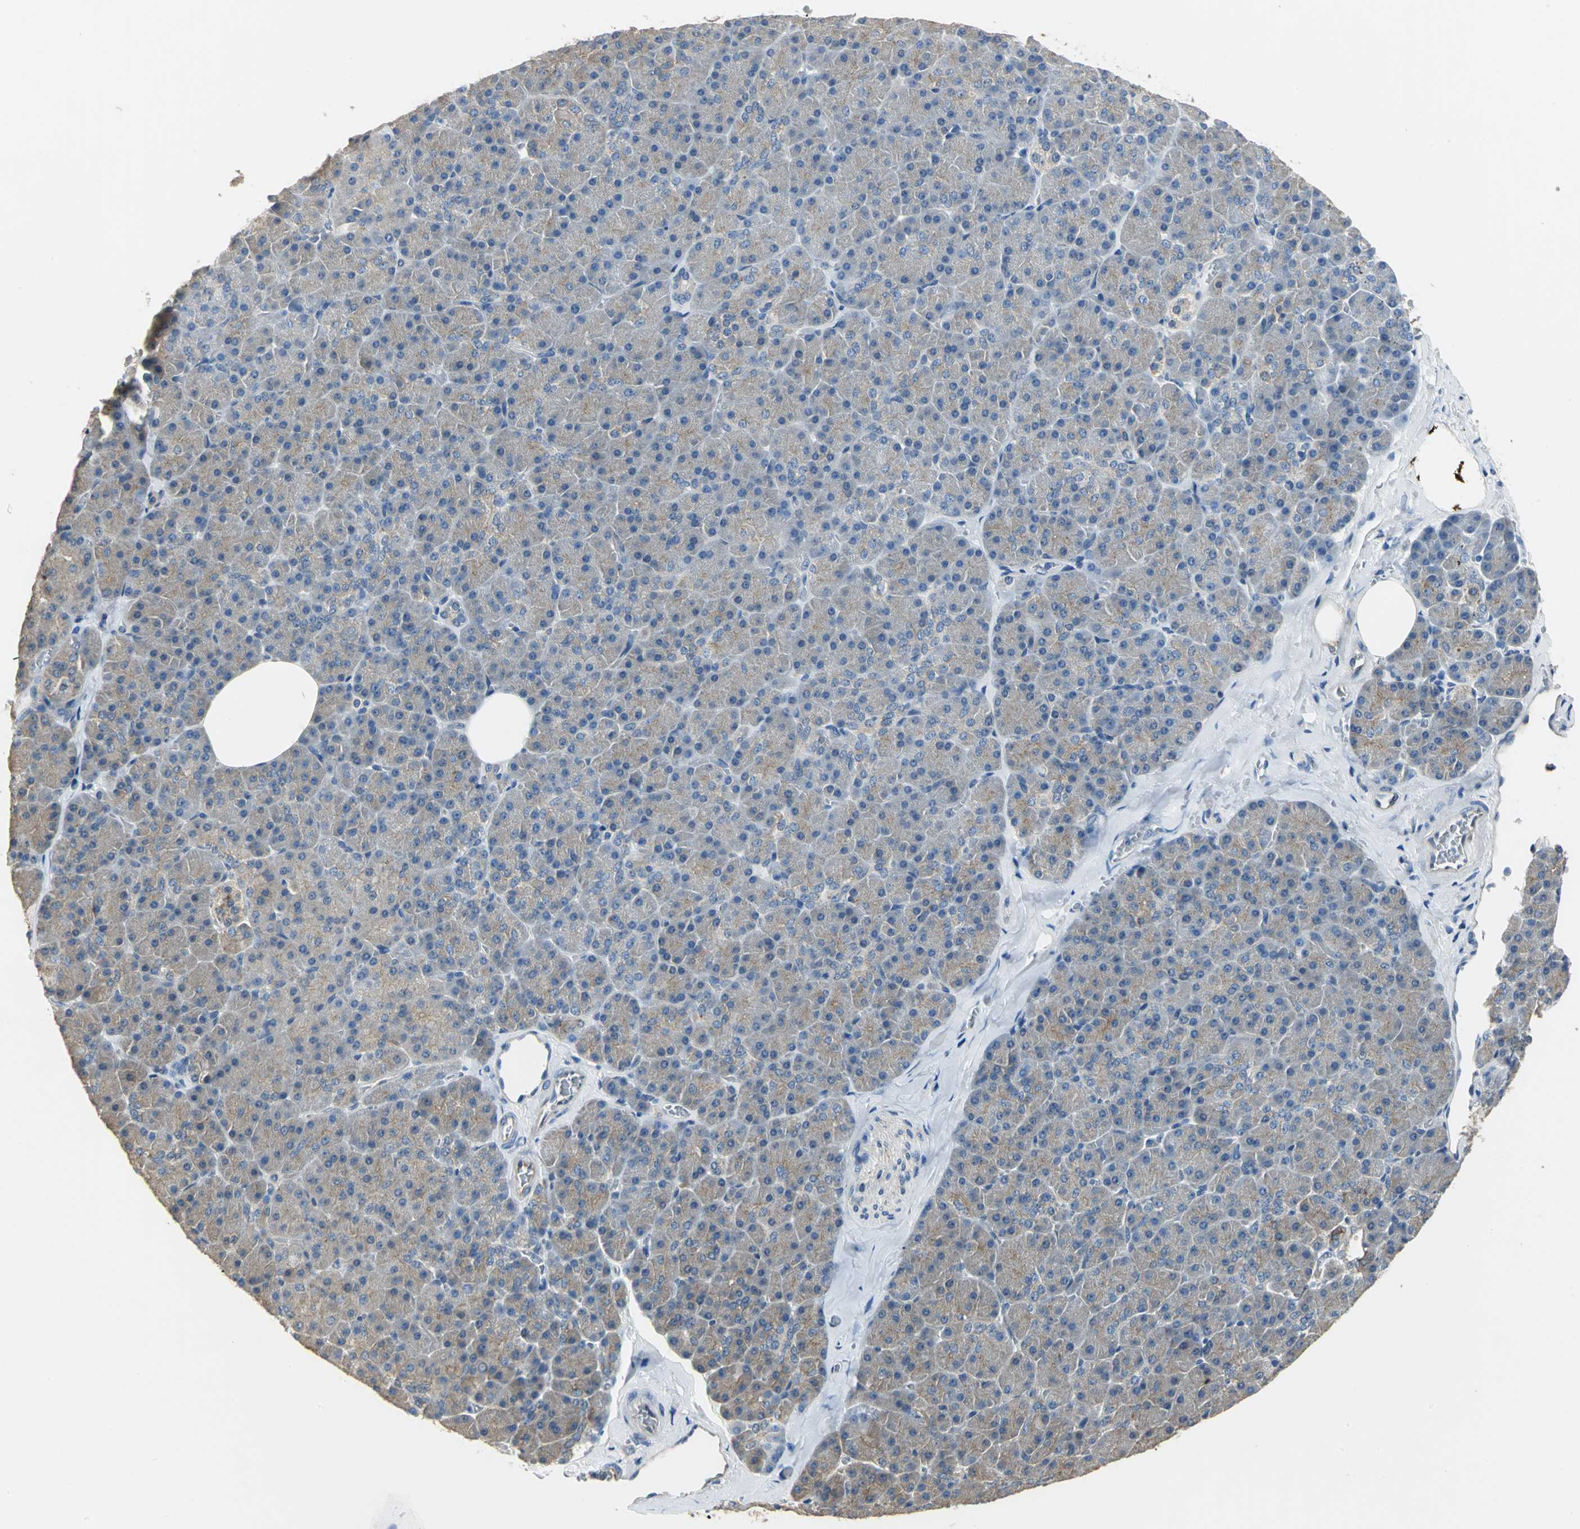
{"staining": {"intensity": "weak", "quantity": ">75%", "location": "cytoplasmic/membranous"}, "tissue": "pancreas", "cell_type": "Exocrine glandular cells", "image_type": "normal", "snomed": [{"axis": "morphology", "description": "Normal tissue, NOS"}, {"axis": "topography", "description": "Pancreas"}], "caption": "IHC of benign human pancreas reveals low levels of weak cytoplasmic/membranous positivity in about >75% of exocrine glandular cells.", "gene": "OCLN", "patient": {"sex": "female", "age": 35}}